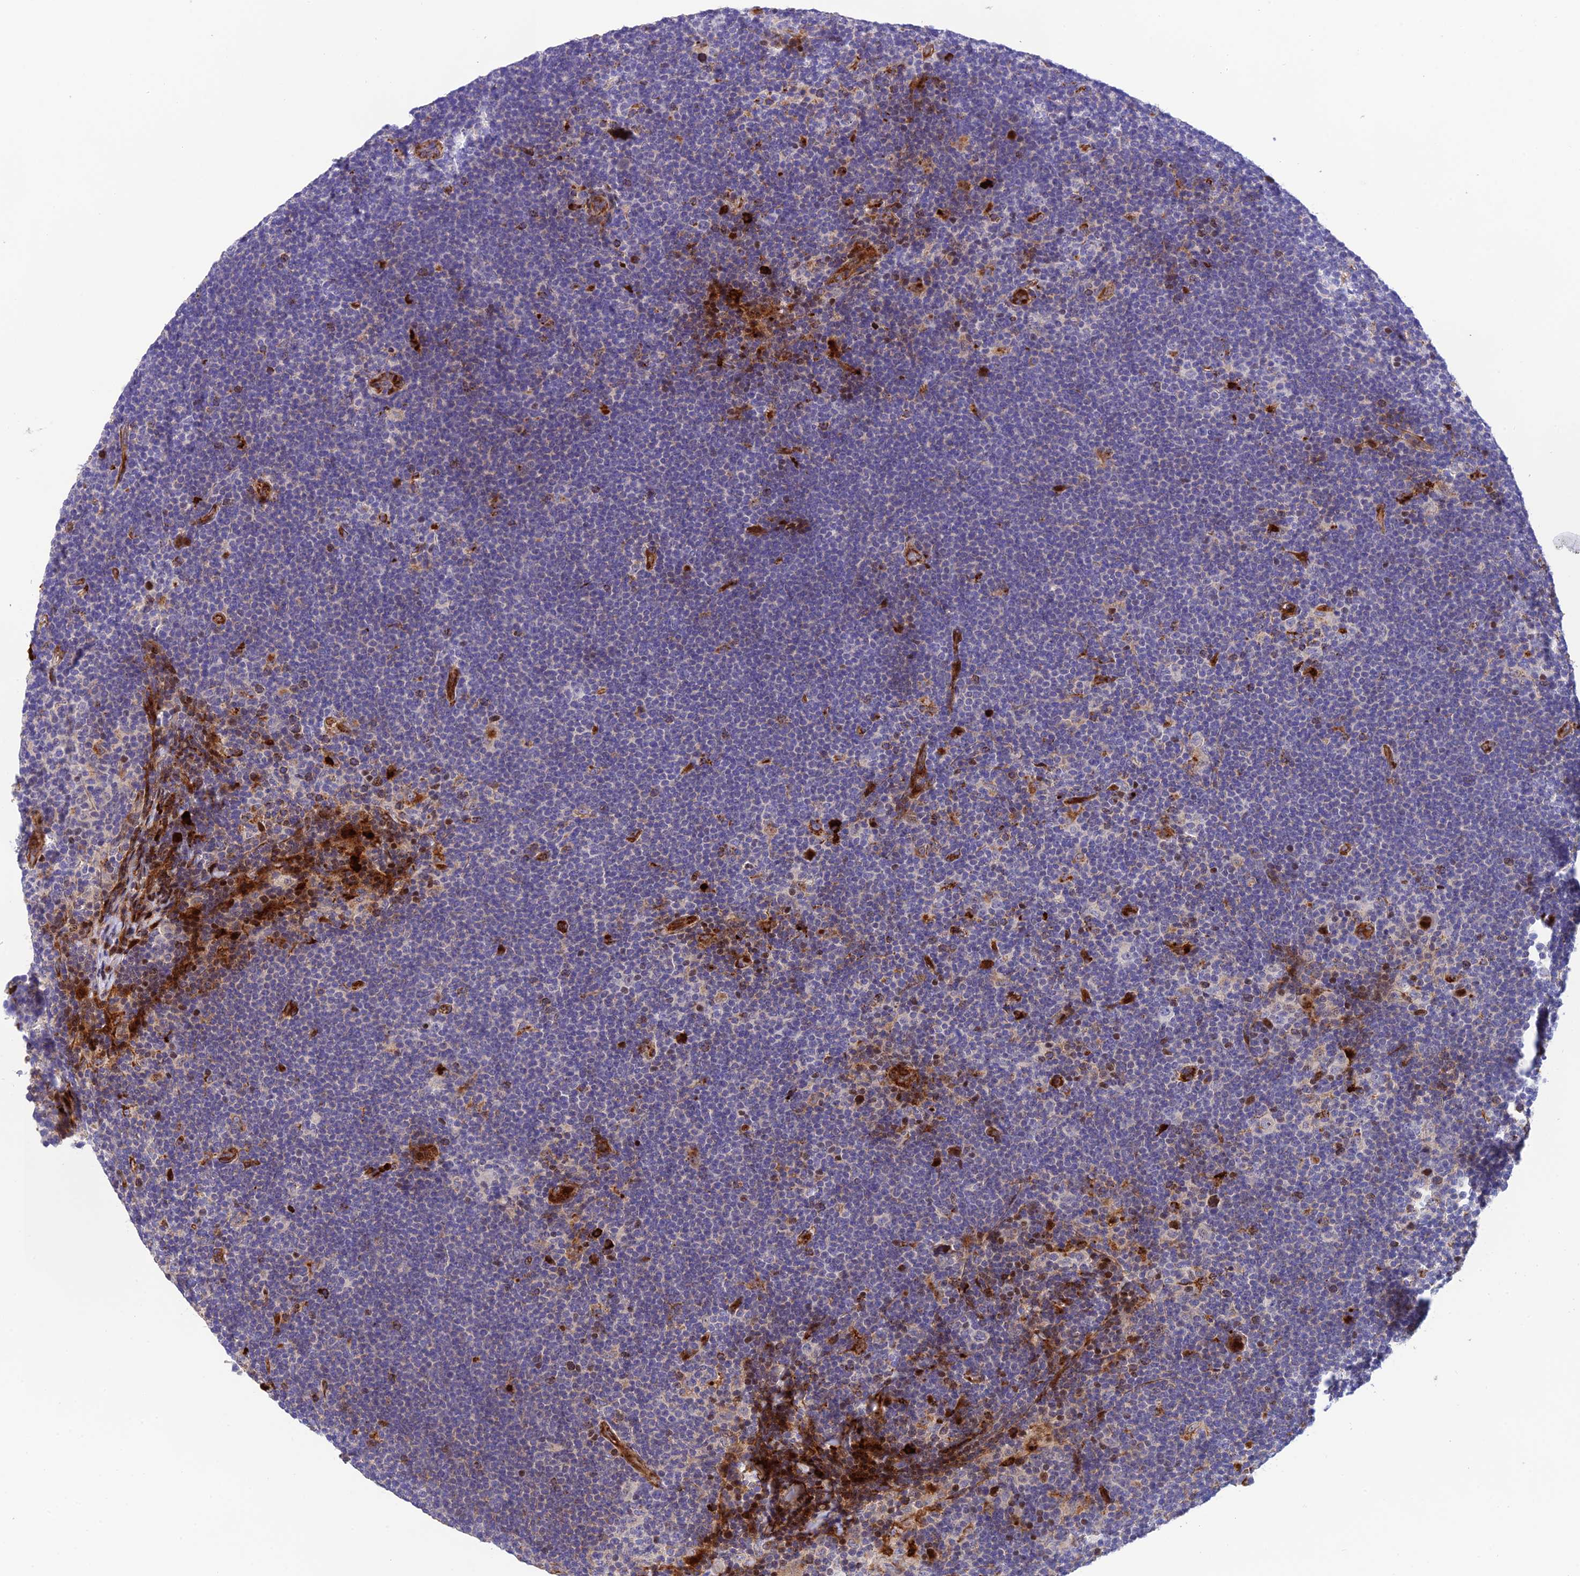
{"staining": {"intensity": "negative", "quantity": "none", "location": "none"}, "tissue": "lymphoma", "cell_type": "Tumor cells", "image_type": "cancer", "snomed": [{"axis": "morphology", "description": "Hodgkin's disease, NOS"}, {"axis": "topography", "description": "Lymph node"}], "caption": "This image is of Hodgkin's disease stained with immunohistochemistry (IHC) to label a protein in brown with the nuclei are counter-stained blue. There is no positivity in tumor cells.", "gene": "CPSF4L", "patient": {"sex": "female", "age": 57}}